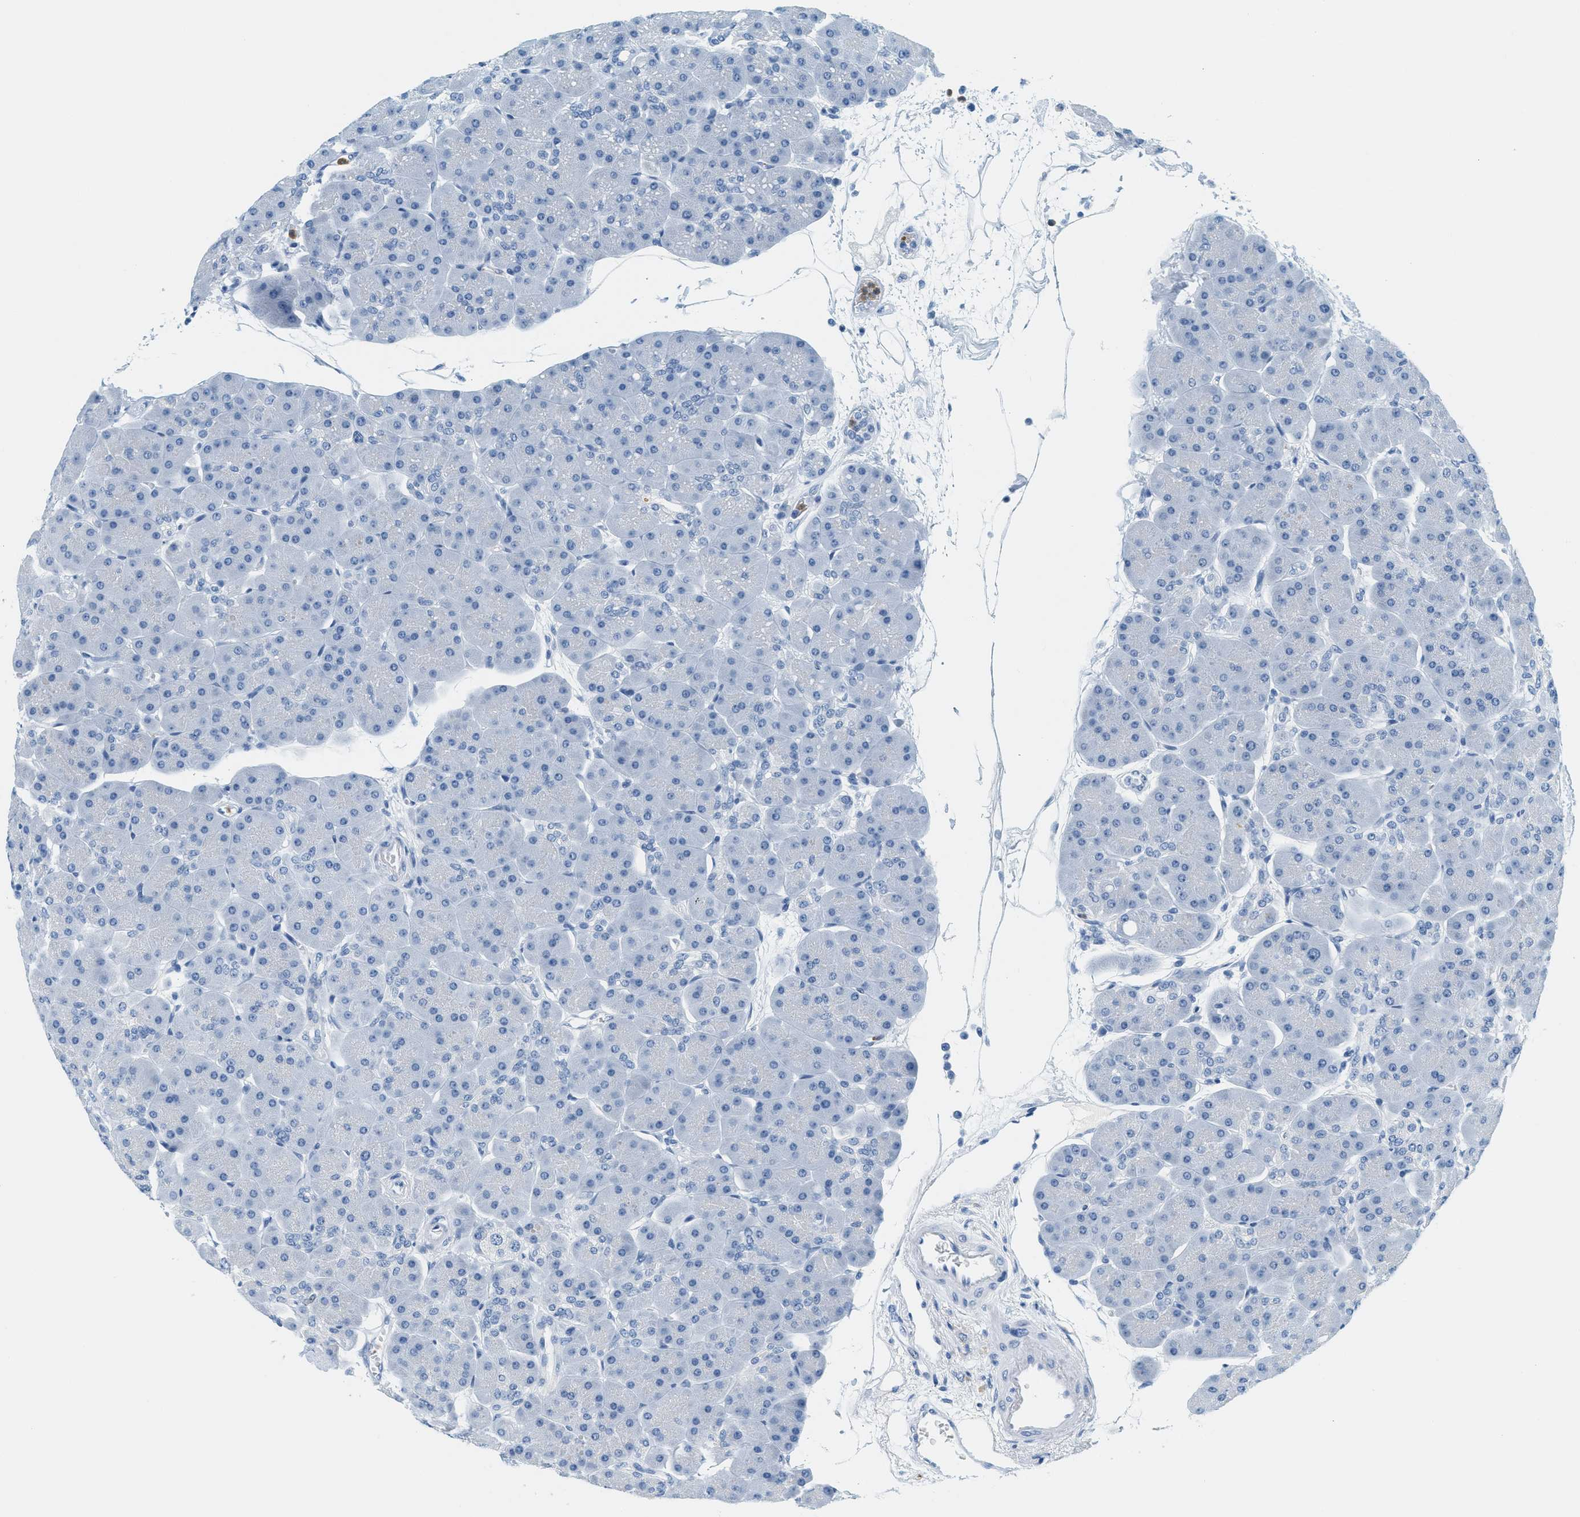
{"staining": {"intensity": "negative", "quantity": "none", "location": "none"}, "tissue": "pancreas", "cell_type": "Exocrine glandular cells", "image_type": "normal", "snomed": [{"axis": "morphology", "description": "Normal tissue, NOS"}, {"axis": "topography", "description": "Pancreas"}], "caption": "DAB (3,3'-diaminobenzidine) immunohistochemical staining of normal human pancreas exhibits no significant expression in exocrine glandular cells. Nuclei are stained in blue.", "gene": "LCN2", "patient": {"sex": "male", "age": 66}}